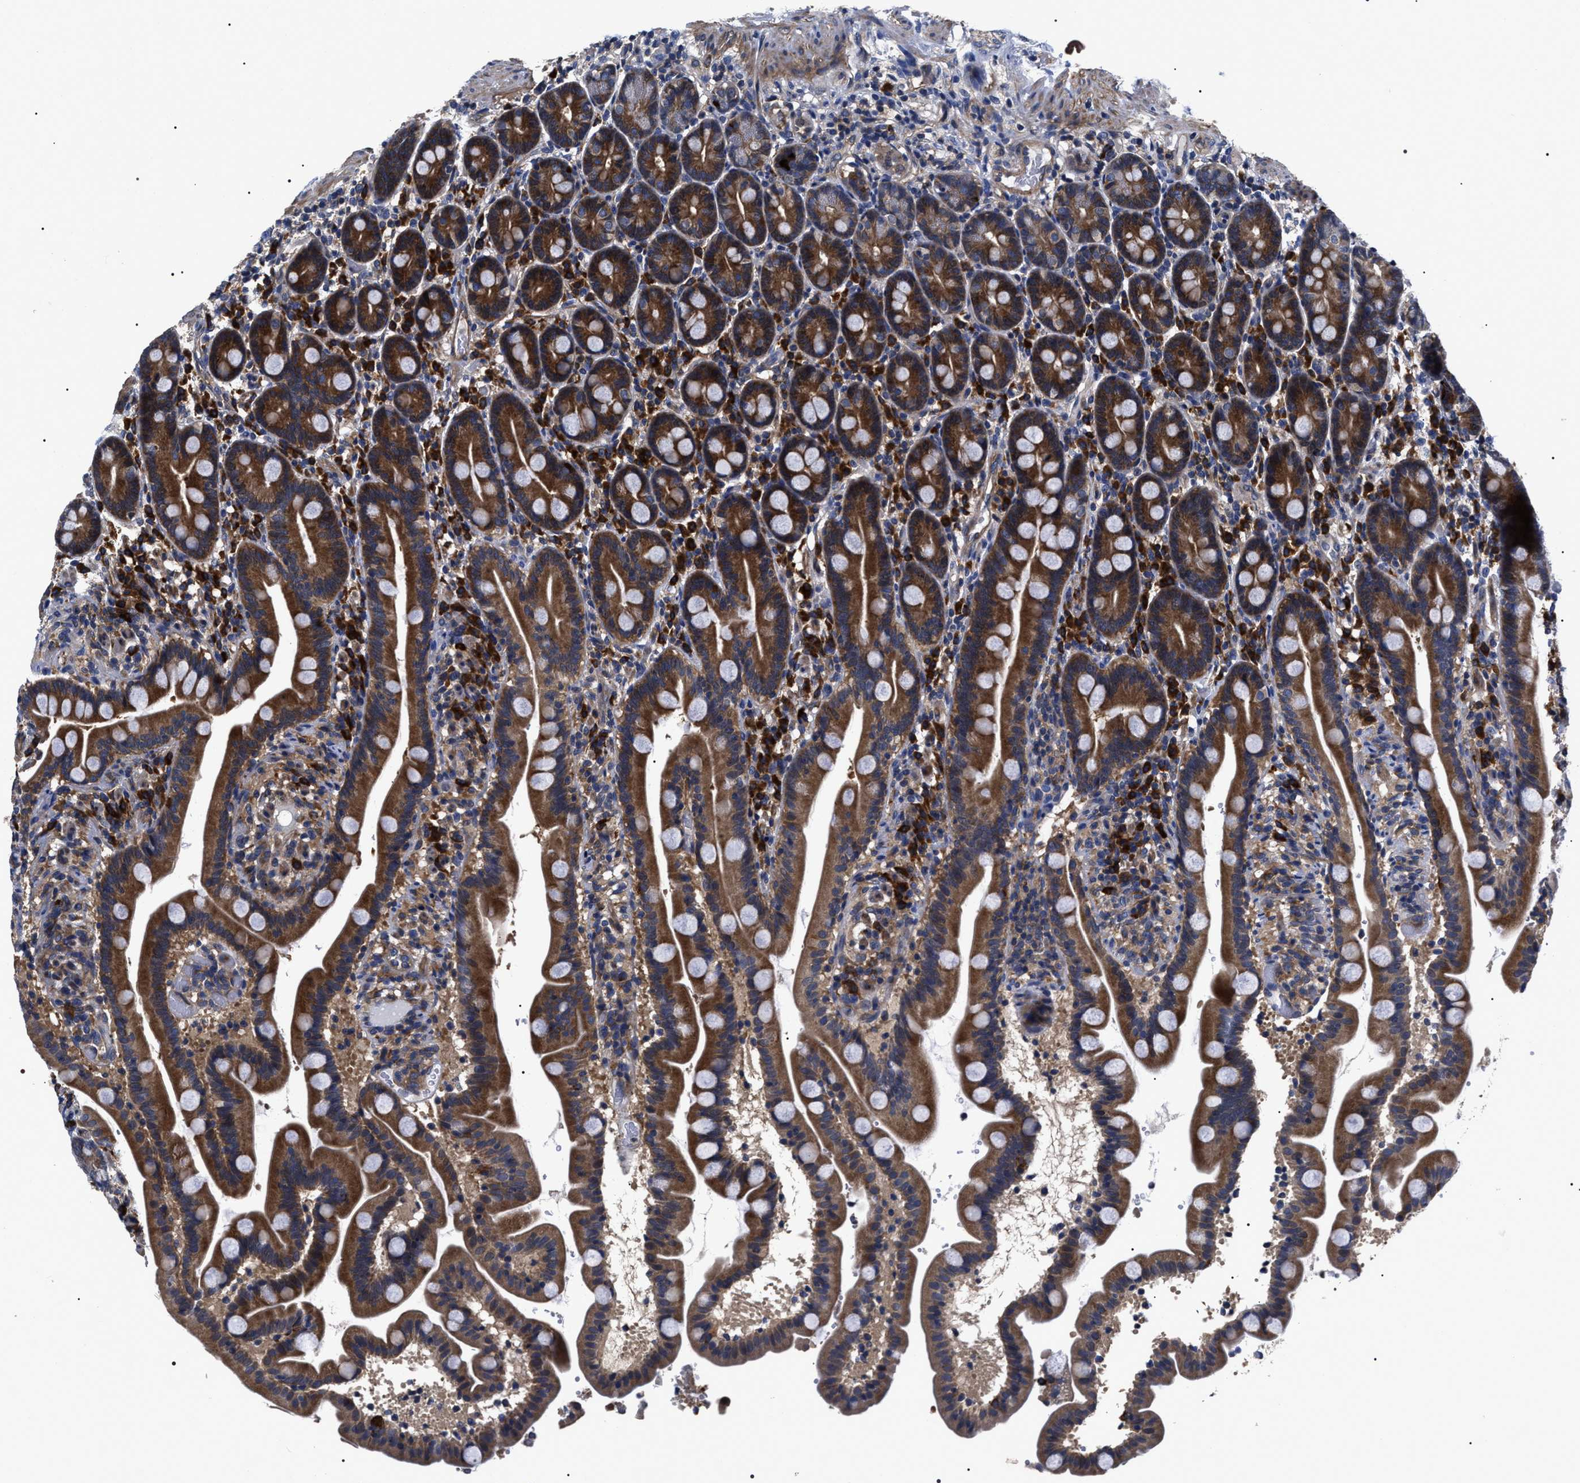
{"staining": {"intensity": "strong", "quantity": "25%-75%", "location": "cytoplasmic/membranous"}, "tissue": "duodenum", "cell_type": "Glandular cells", "image_type": "normal", "snomed": [{"axis": "morphology", "description": "Normal tissue, NOS"}, {"axis": "topography", "description": "Duodenum"}], "caption": "The immunohistochemical stain highlights strong cytoplasmic/membranous expression in glandular cells of benign duodenum. Nuclei are stained in blue.", "gene": "MIS18A", "patient": {"sex": "male", "age": 54}}